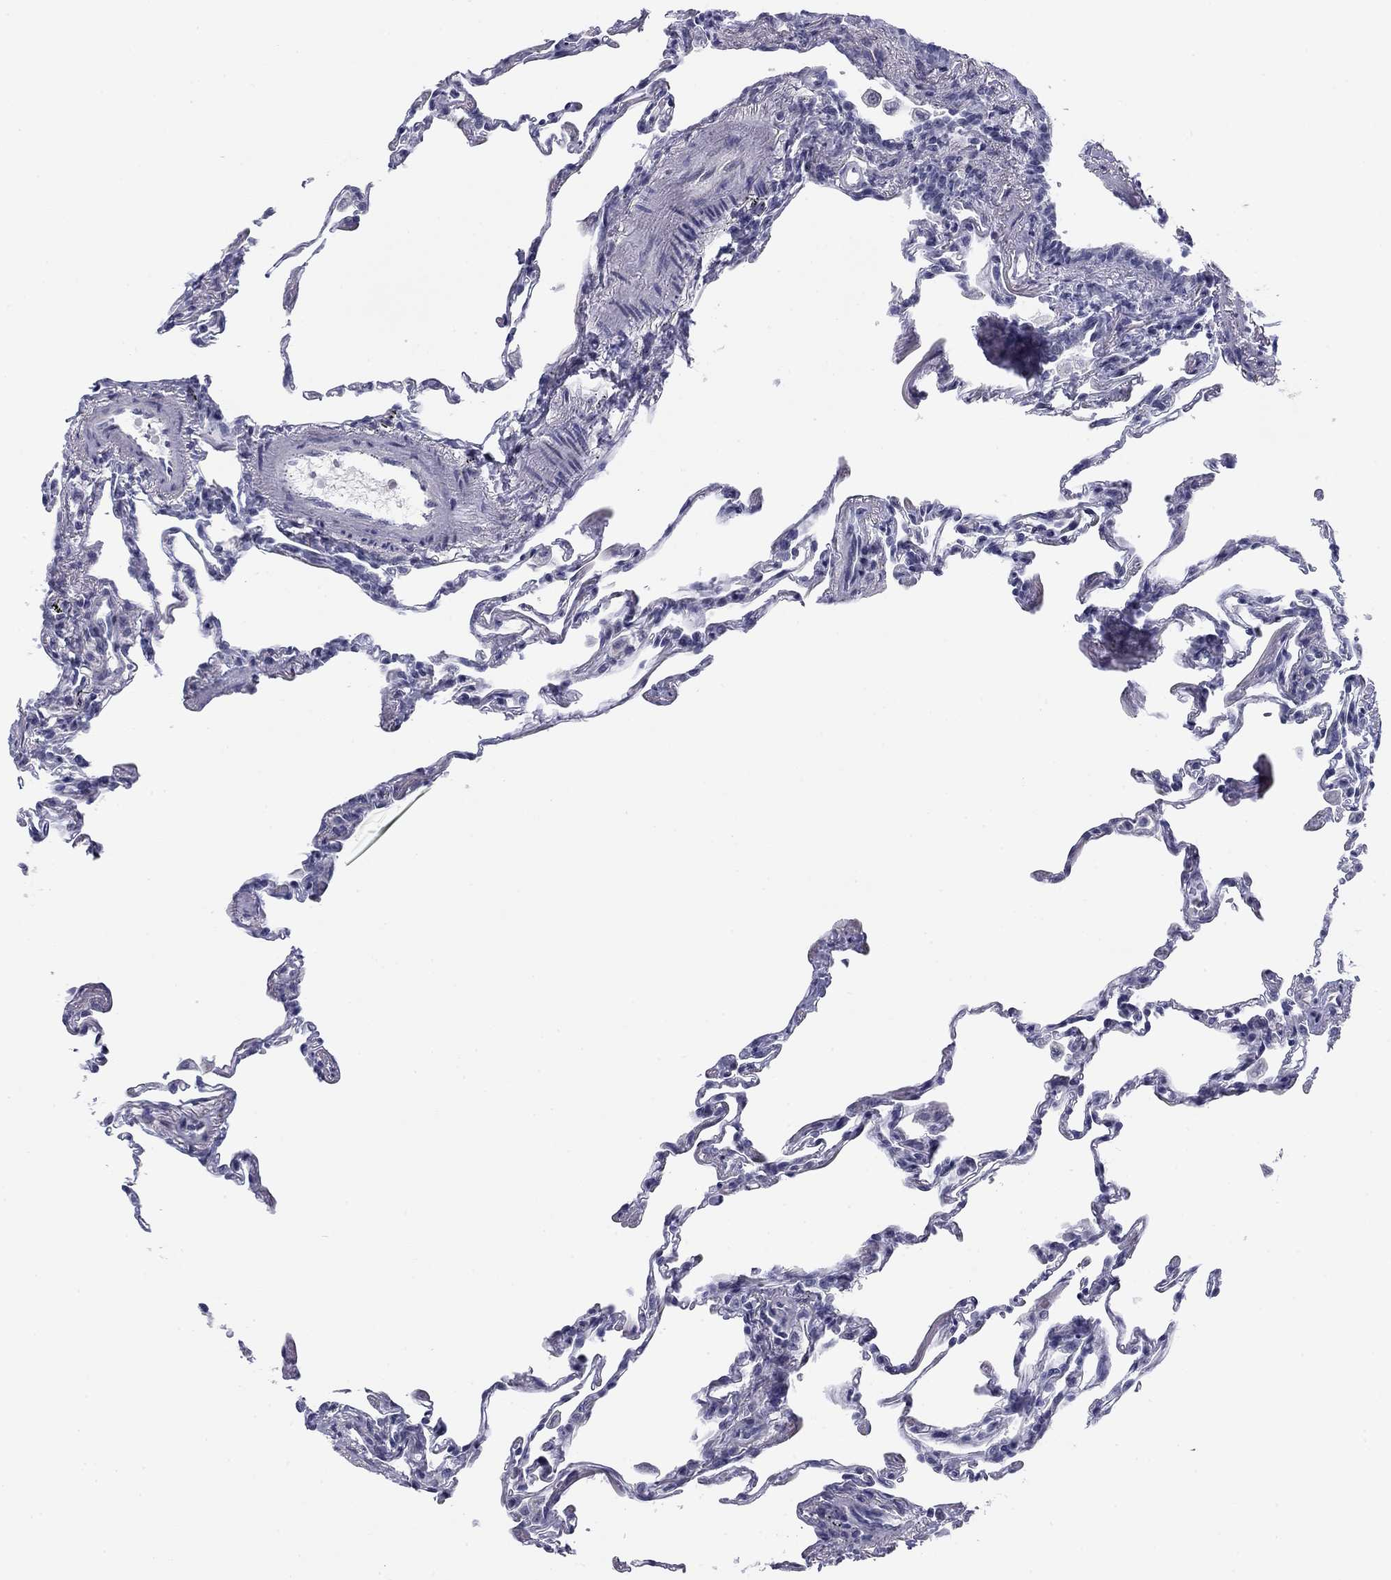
{"staining": {"intensity": "negative", "quantity": "none", "location": "none"}, "tissue": "lung", "cell_type": "Alveolar cells", "image_type": "normal", "snomed": [{"axis": "morphology", "description": "Normal tissue, NOS"}, {"axis": "topography", "description": "Lung"}], "caption": "Immunohistochemistry image of normal lung: lung stained with DAB (3,3'-diaminobenzidine) exhibits no significant protein staining in alveolar cells.", "gene": "PRPH", "patient": {"sex": "female", "age": 57}}